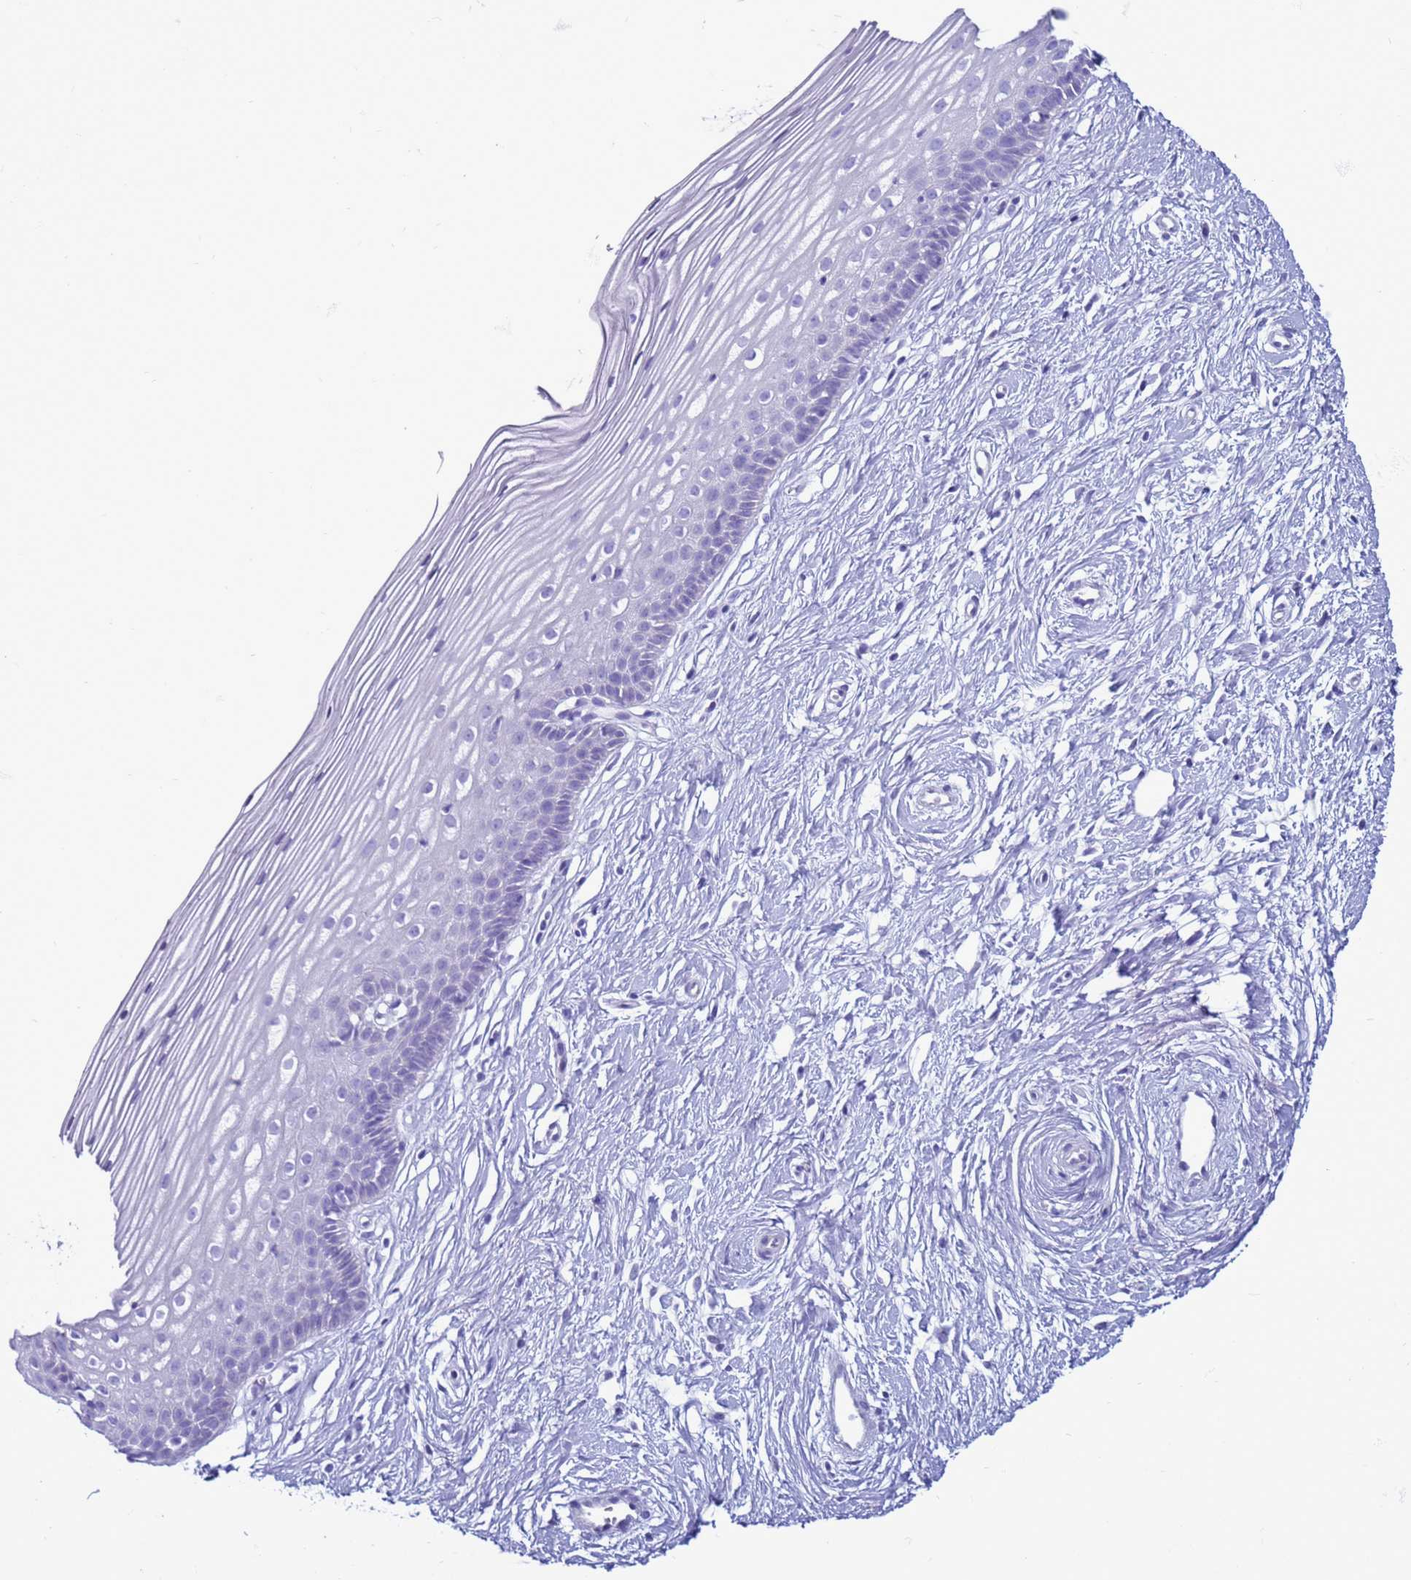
{"staining": {"intensity": "negative", "quantity": "none", "location": "none"}, "tissue": "cervix", "cell_type": "Glandular cells", "image_type": "normal", "snomed": [{"axis": "morphology", "description": "Normal tissue, NOS"}, {"axis": "topography", "description": "Cervix"}], "caption": "This is an IHC micrograph of benign human cervix. There is no positivity in glandular cells.", "gene": "CST1", "patient": {"sex": "female", "age": 40}}